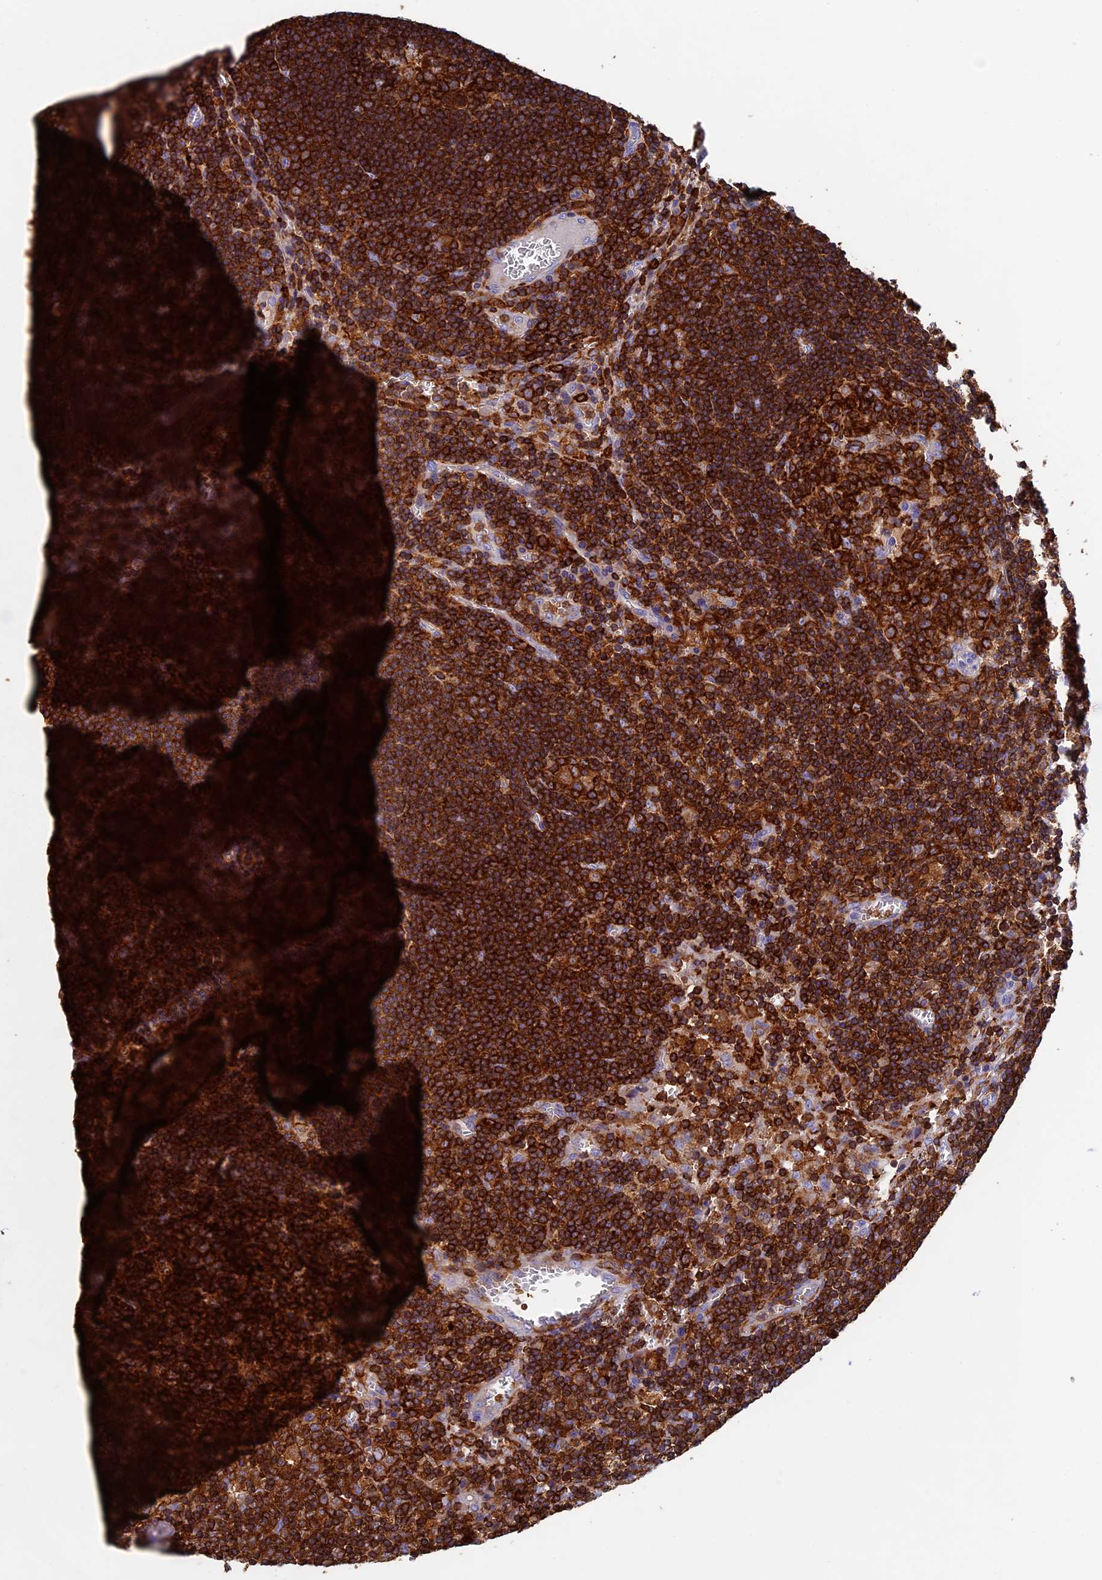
{"staining": {"intensity": "strong", "quantity": ">75%", "location": "cytoplasmic/membranous"}, "tissue": "lymph node", "cell_type": "Germinal center cells", "image_type": "normal", "snomed": [{"axis": "morphology", "description": "Normal tissue, NOS"}, {"axis": "topography", "description": "Lymph node"}], "caption": "DAB immunohistochemical staining of unremarkable human lymph node shows strong cytoplasmic/membranous protein positivity in about >75% of germinal center cells.", "gene": "ADAT1", "patient": {"sex": "female", "age": 73}}